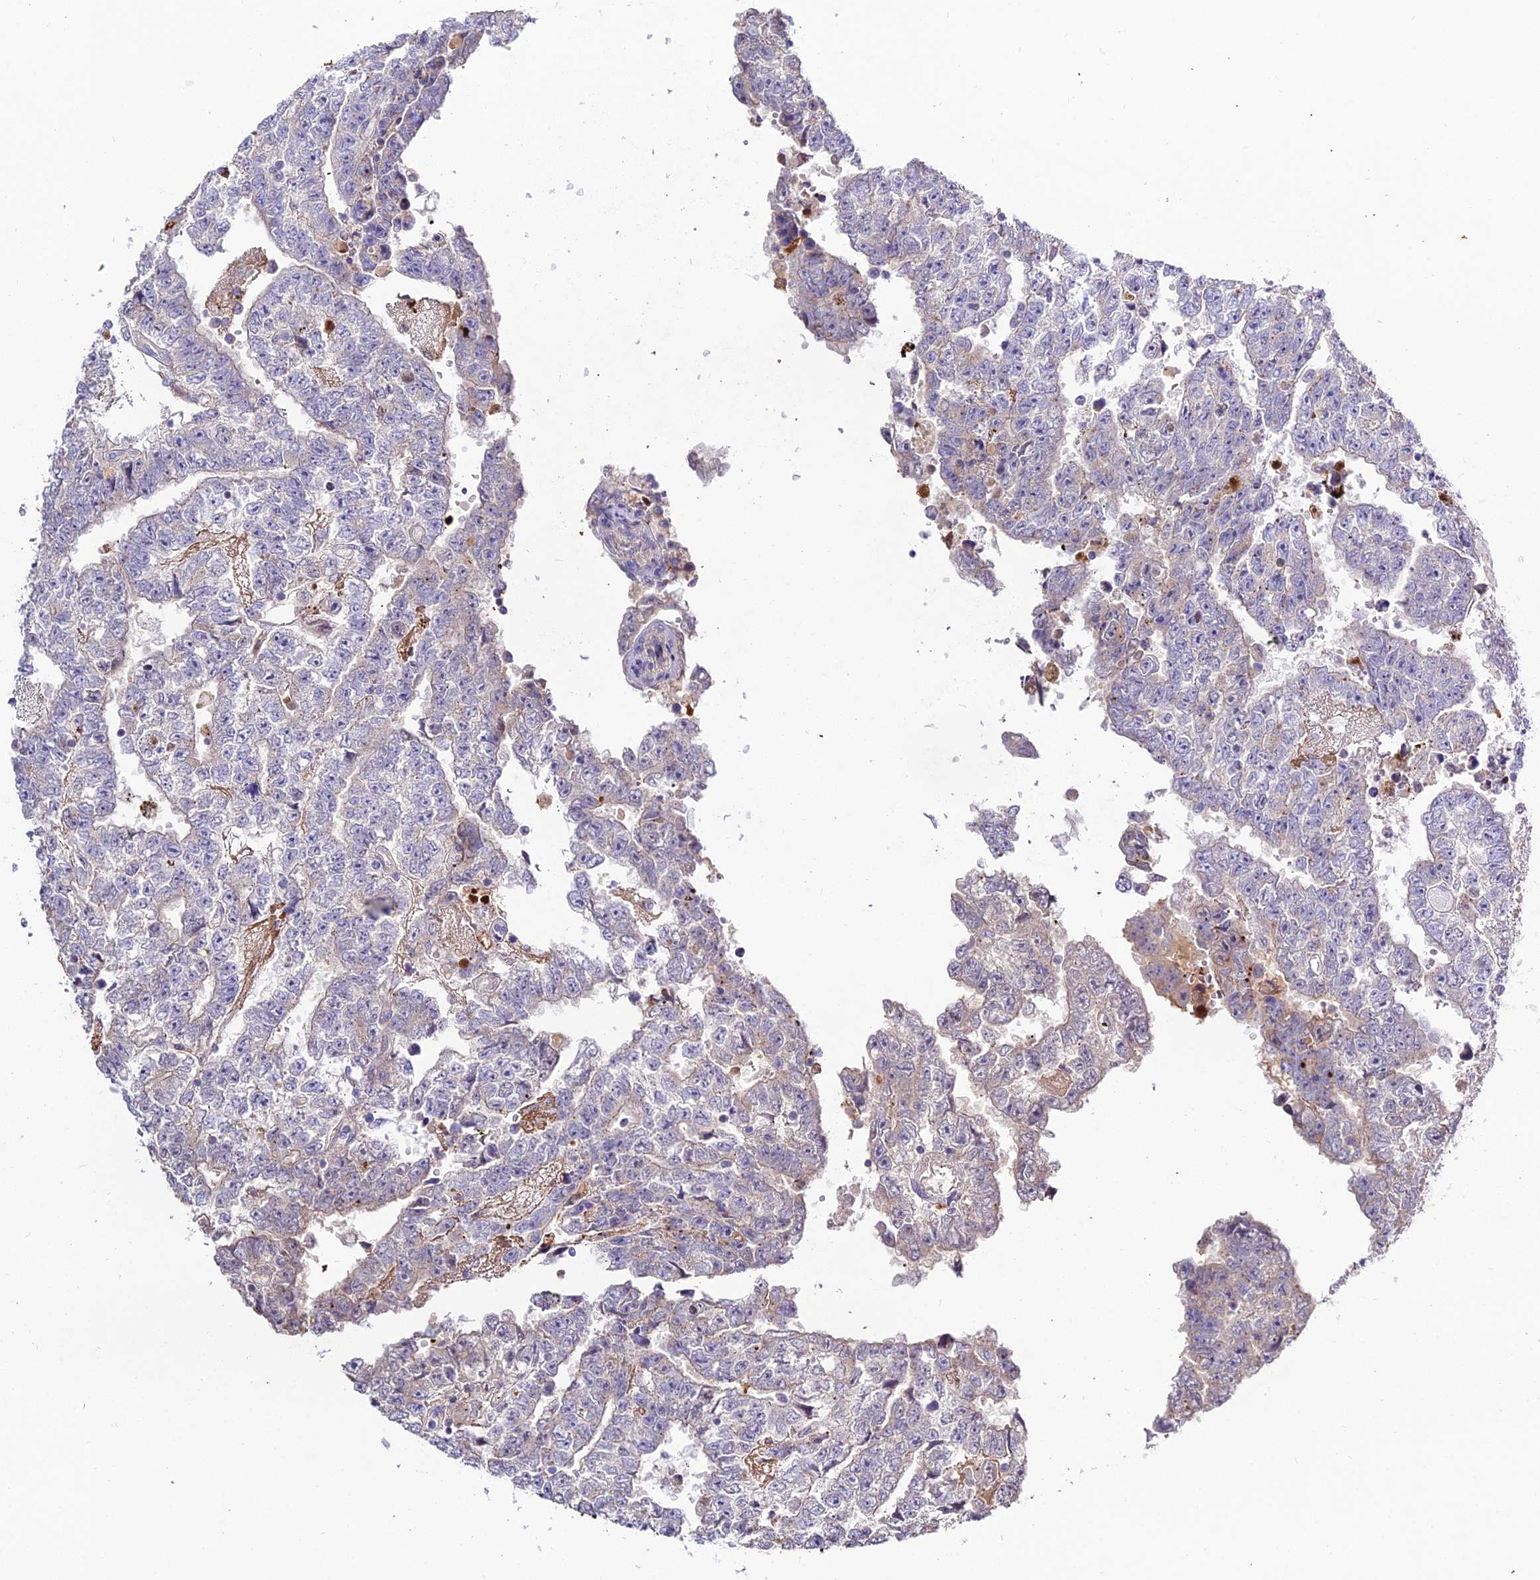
{"staining": {"intensity": "negative", "quantity": "none", "location": "none"}, "tissue": "testis cancer", "cell_type": "Tumor cells", "image_type": "cancer", "snomed": [{"axis": "morphology", "description": "Carcinoma, Embryonal, NOS"}, {"axis": "topography", "description": "Testis"}], "caption": "Tumor cells show no significant expression in testis cancer (embryonal carcinoma).", "gene": "EID2", "patient": {"sex": "male", "age": 25}}